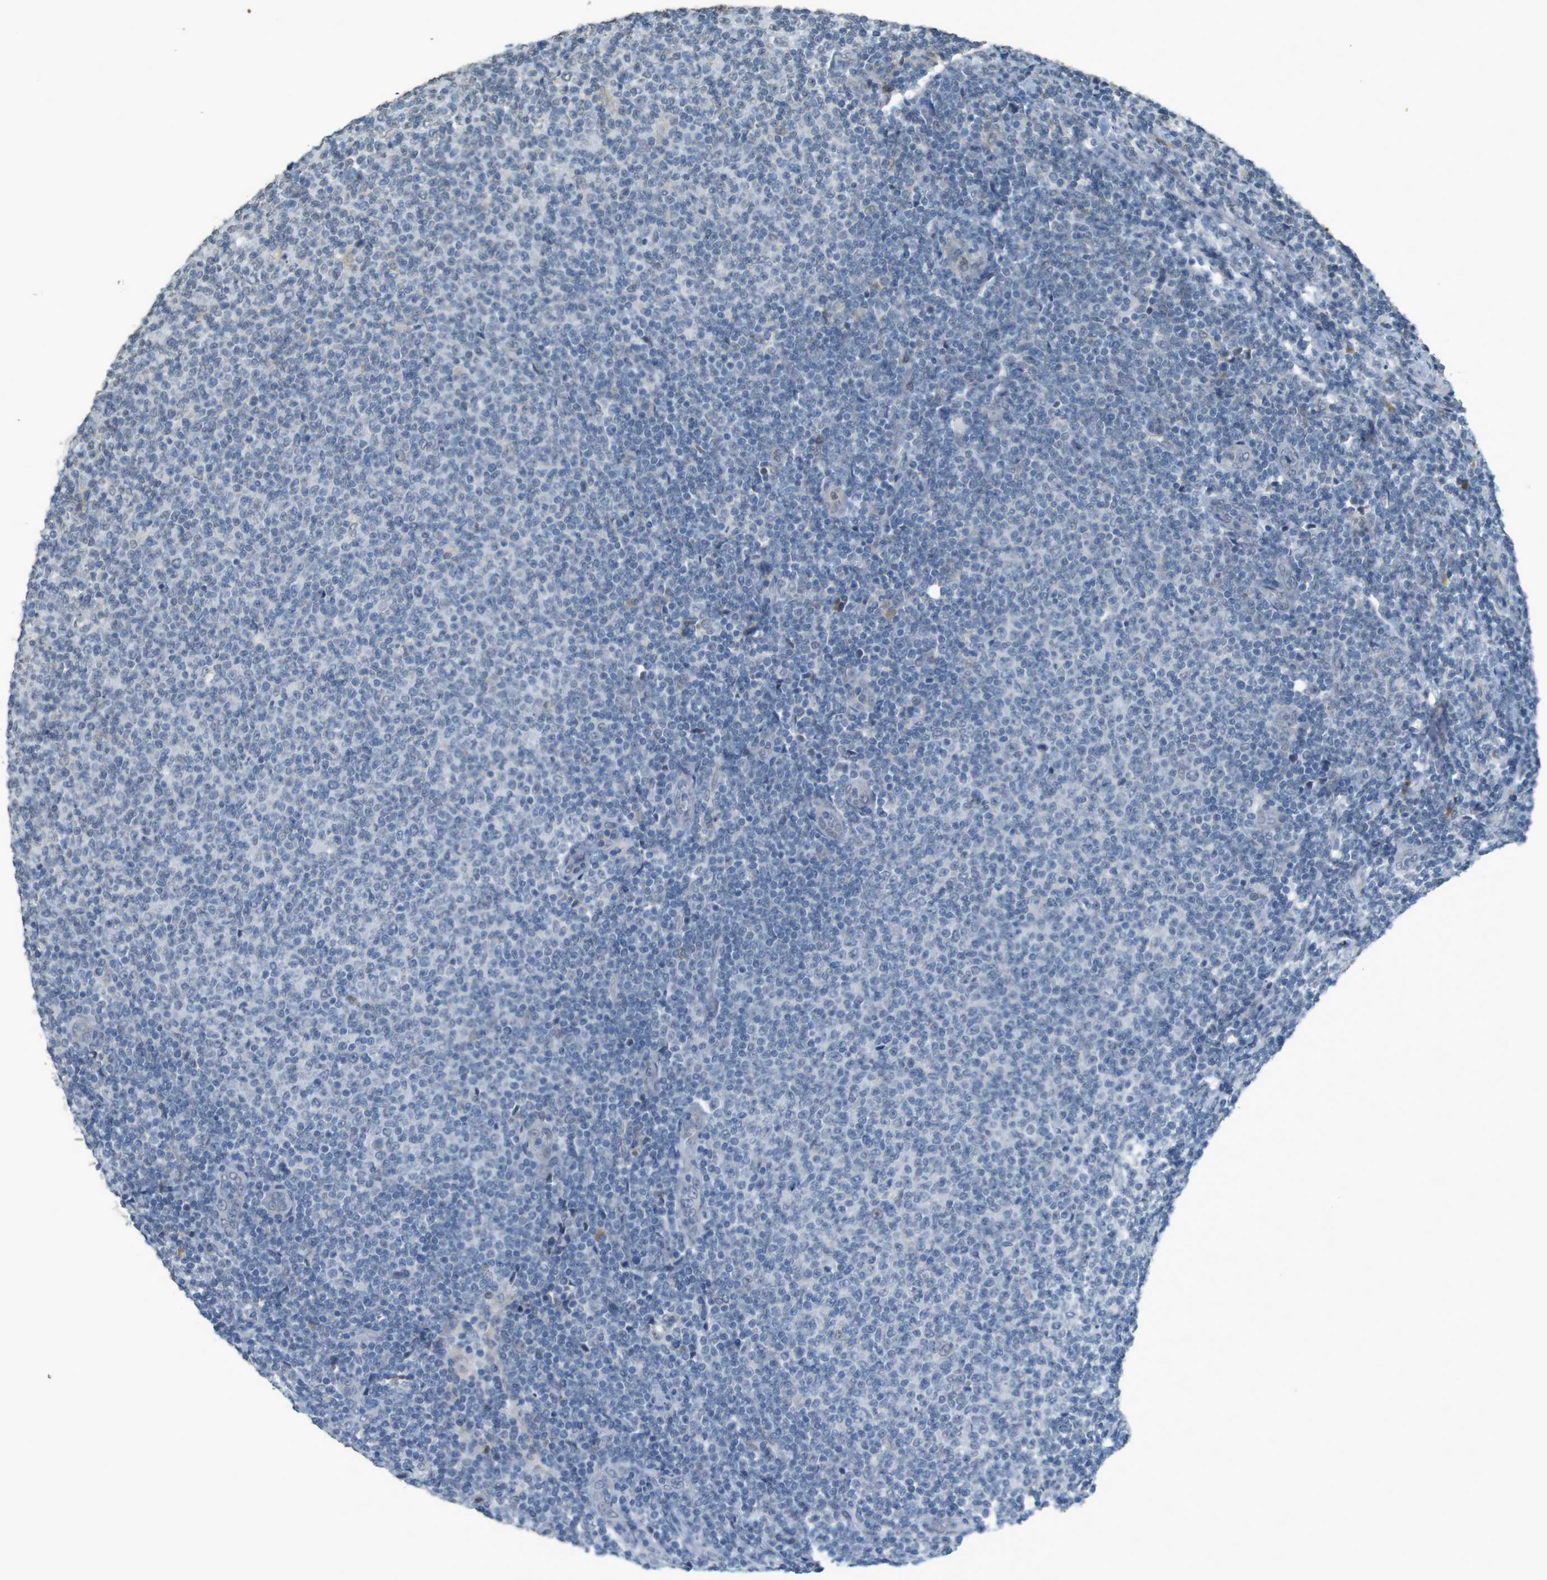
{"staining": {"intensity": "negative", "quantity": "none", "location": "none"}, "tissue": "lymphoma", "cell_type": "Tumor cells", "image_type": "cancer", "snomed": [{"axis": "morphology", "description": "Malignant lymphoma, non-Hodgkin's type, Low grade"}, {"axis": "topography", "description": "Lymph node"}], "caption": "A high-resolution photomicrograph shows immunohistochemistry (IHC) staining of lymphoma, which reveals no significant positivity in tumor cells.", "gene": "FZD10", "patient": {"sex": "male", "age": 66}}